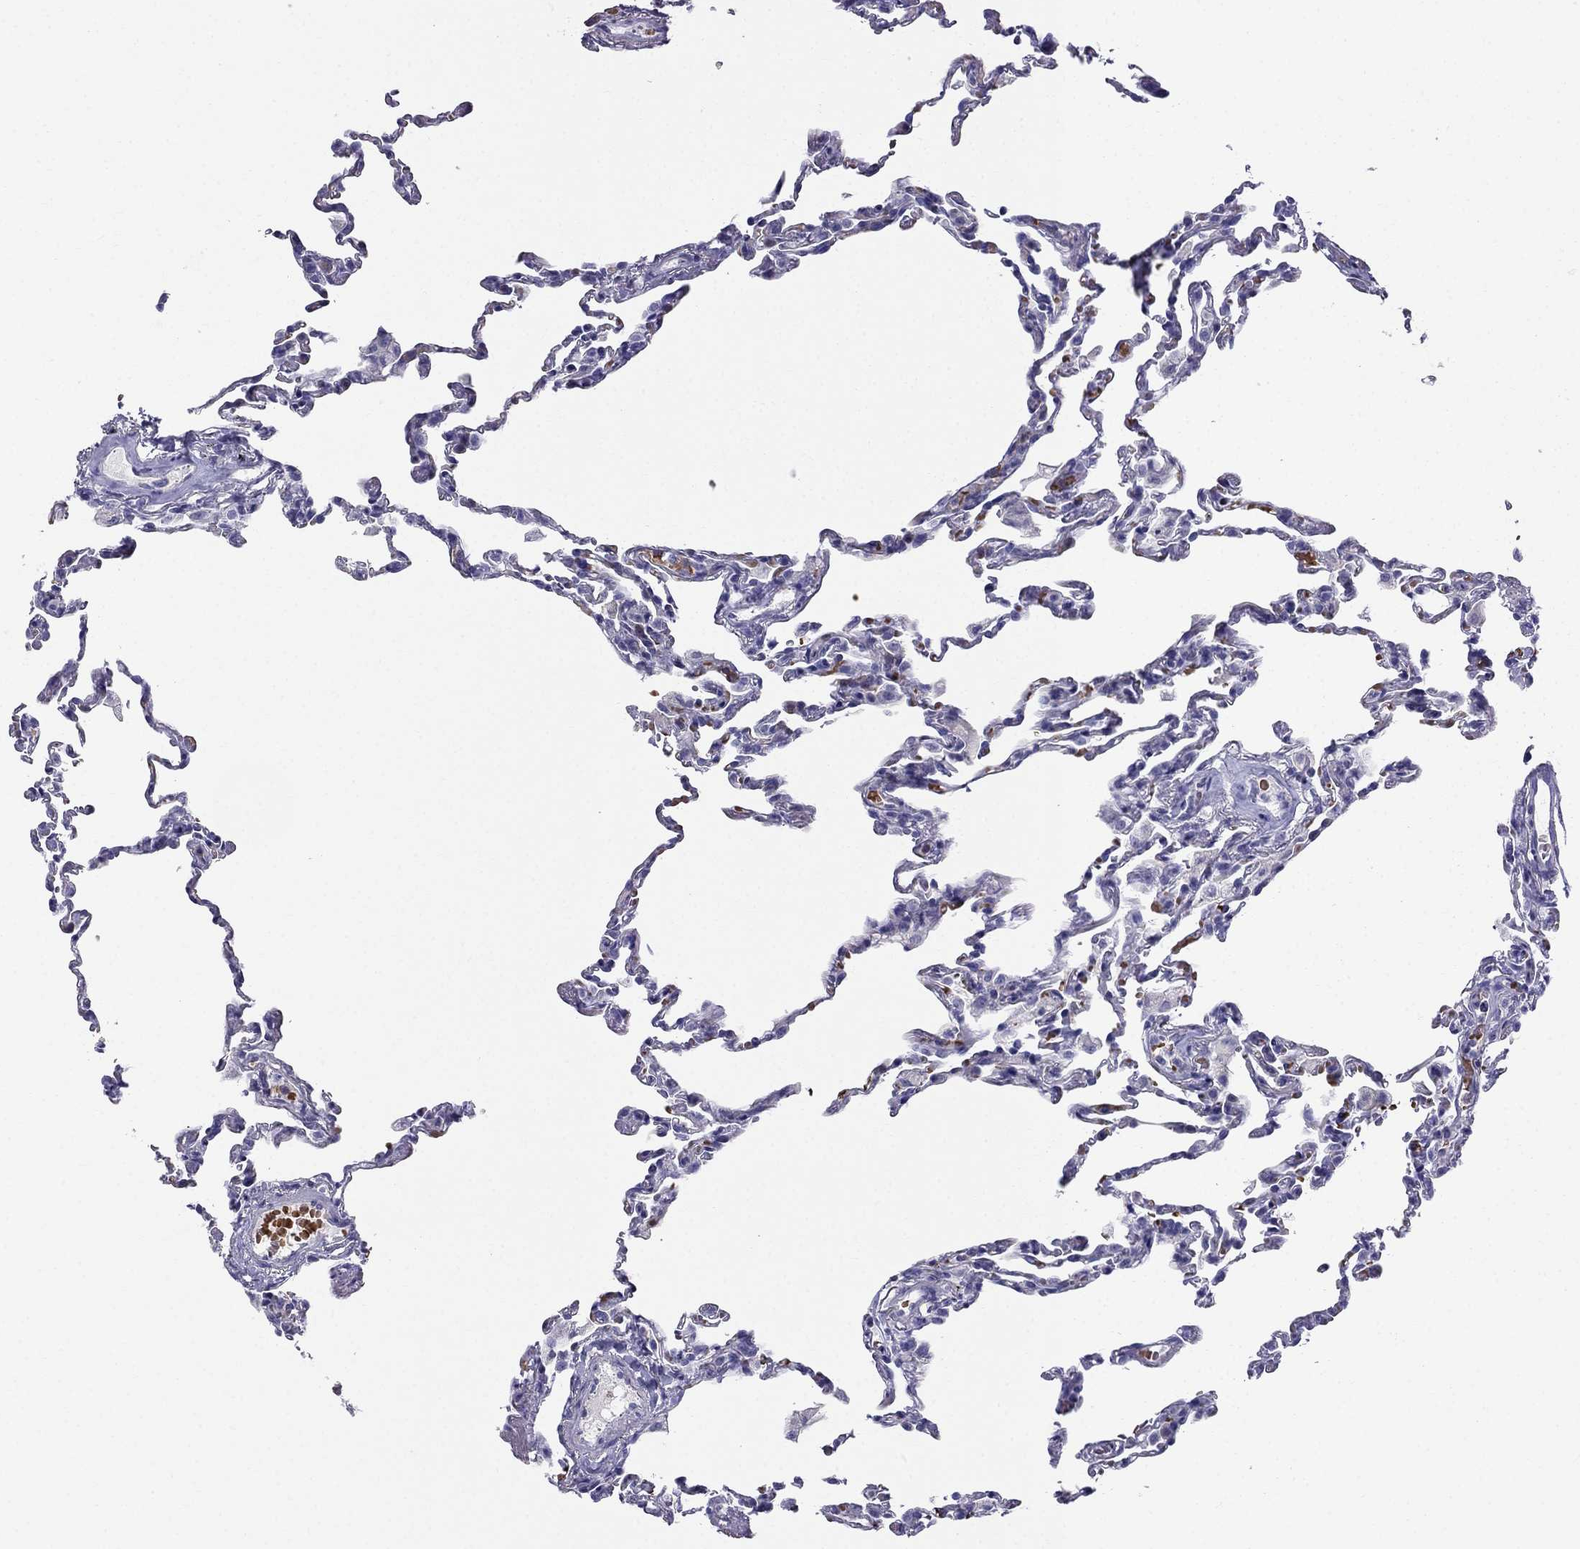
{"staining": {"intensity": "negative", "quantity": "none", "location": "none"}, "tissue": "lung", "cell_type": "Alveolar cells", "image_type": "normal", "snomed": [{"axis": "morphology", "description": "Normal tissue, NOS"}, {"axis": "topography", "description": "Lung"}], "caption": "Photomicrograph shows no protein expression in alveolar cells of unremarkable lung.", "gene": "DNAAF6", "patient": {"sex": "female", "age": 57}}